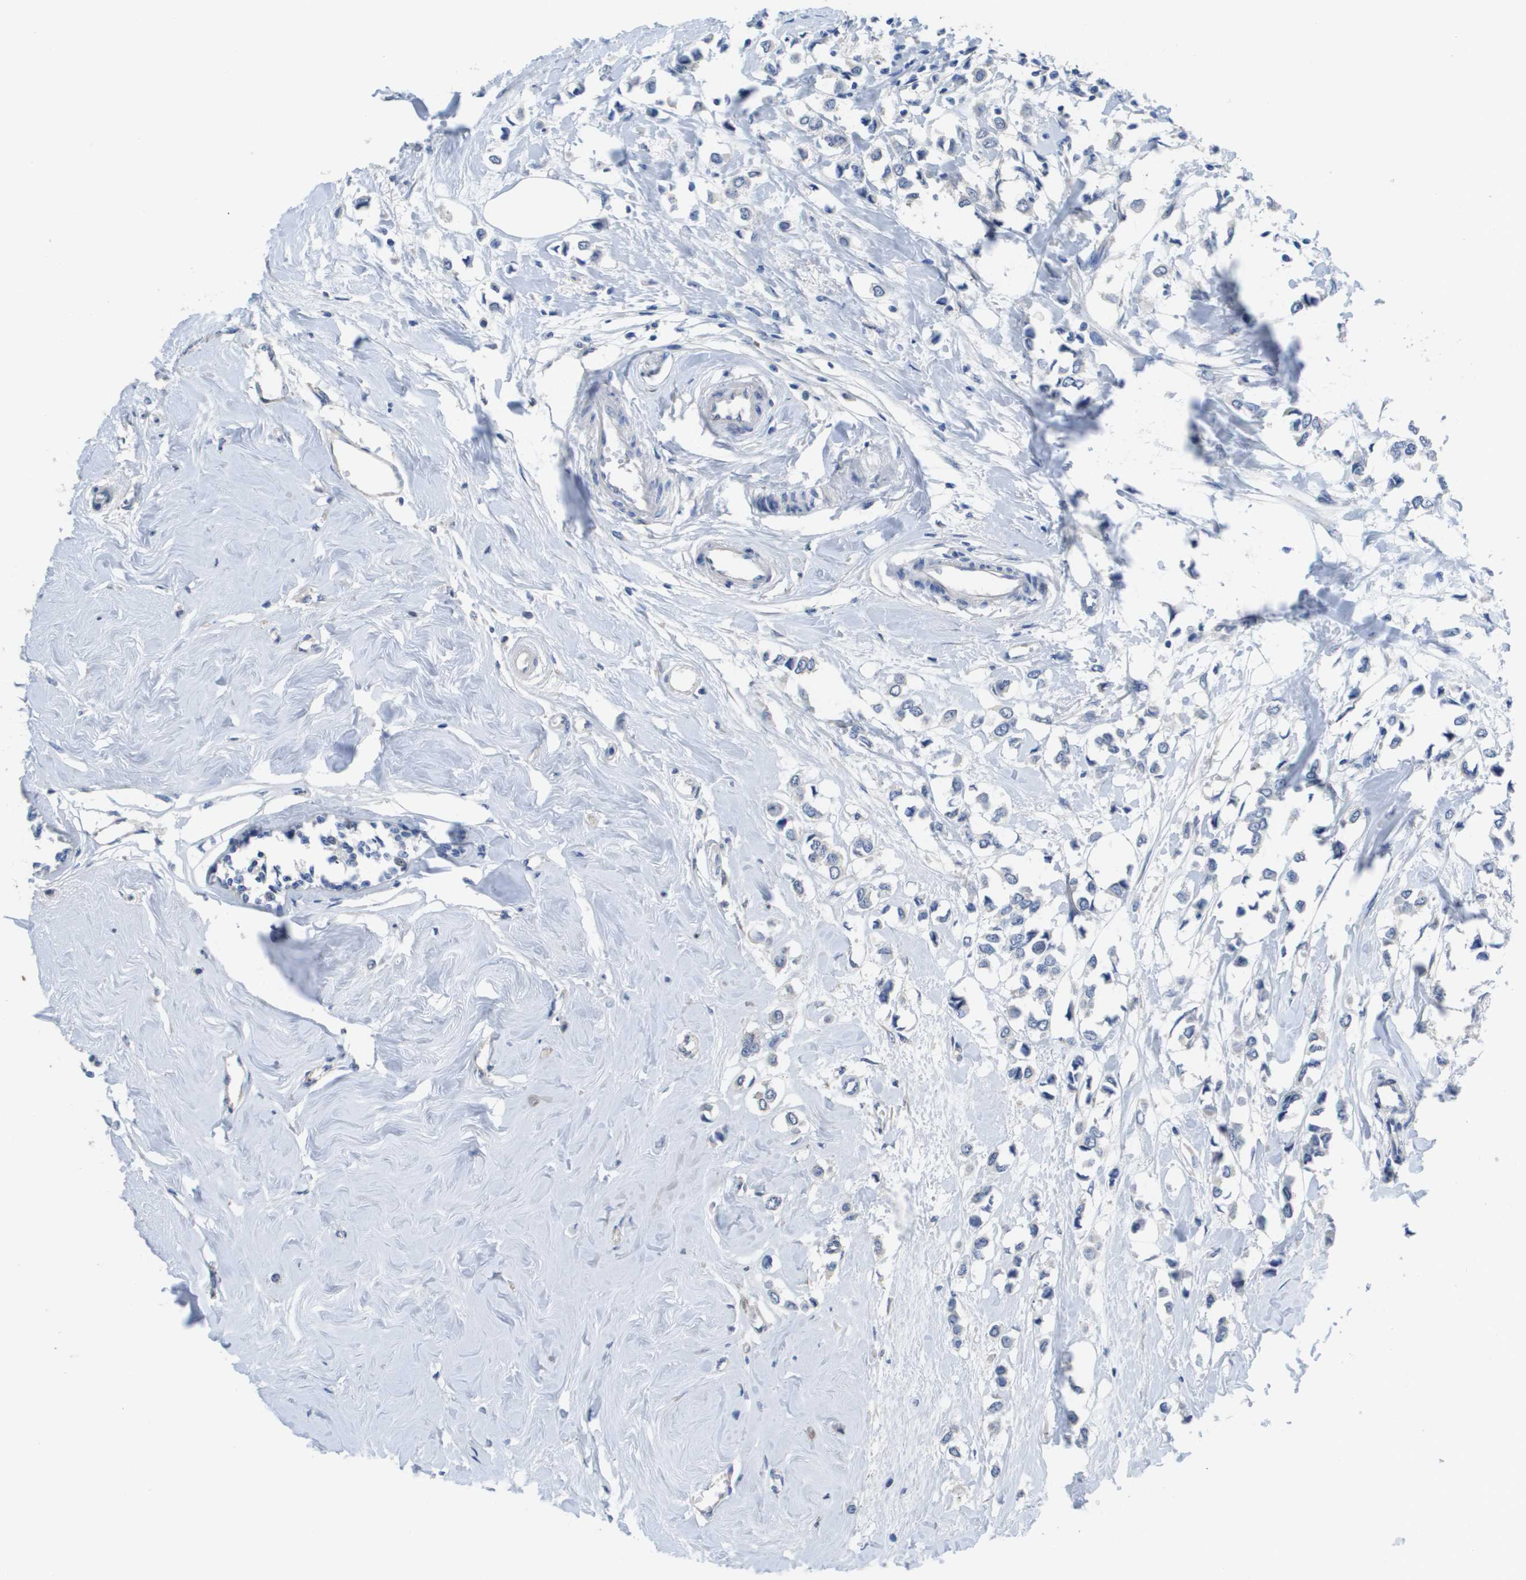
{"staining": {"intensity": "negative", "quantity": "none", "location": "none"}, "tissue": "breast cancer", "cell_type": "Tumor cells", "image_type": "cancer", "snomed": [{"axis": "morphology", "description": "Lobular carcinoma"}, {"axis": "topography", "description": "Breast"}], "caption": "The histopathology image shows no staining of tumor cells in breast cancer (lobular carcinoma). (DAB immunohistochemistry (IHC), high magnification).", "gene": "CA9", "patient": {"sex": "female", "age": 51}}